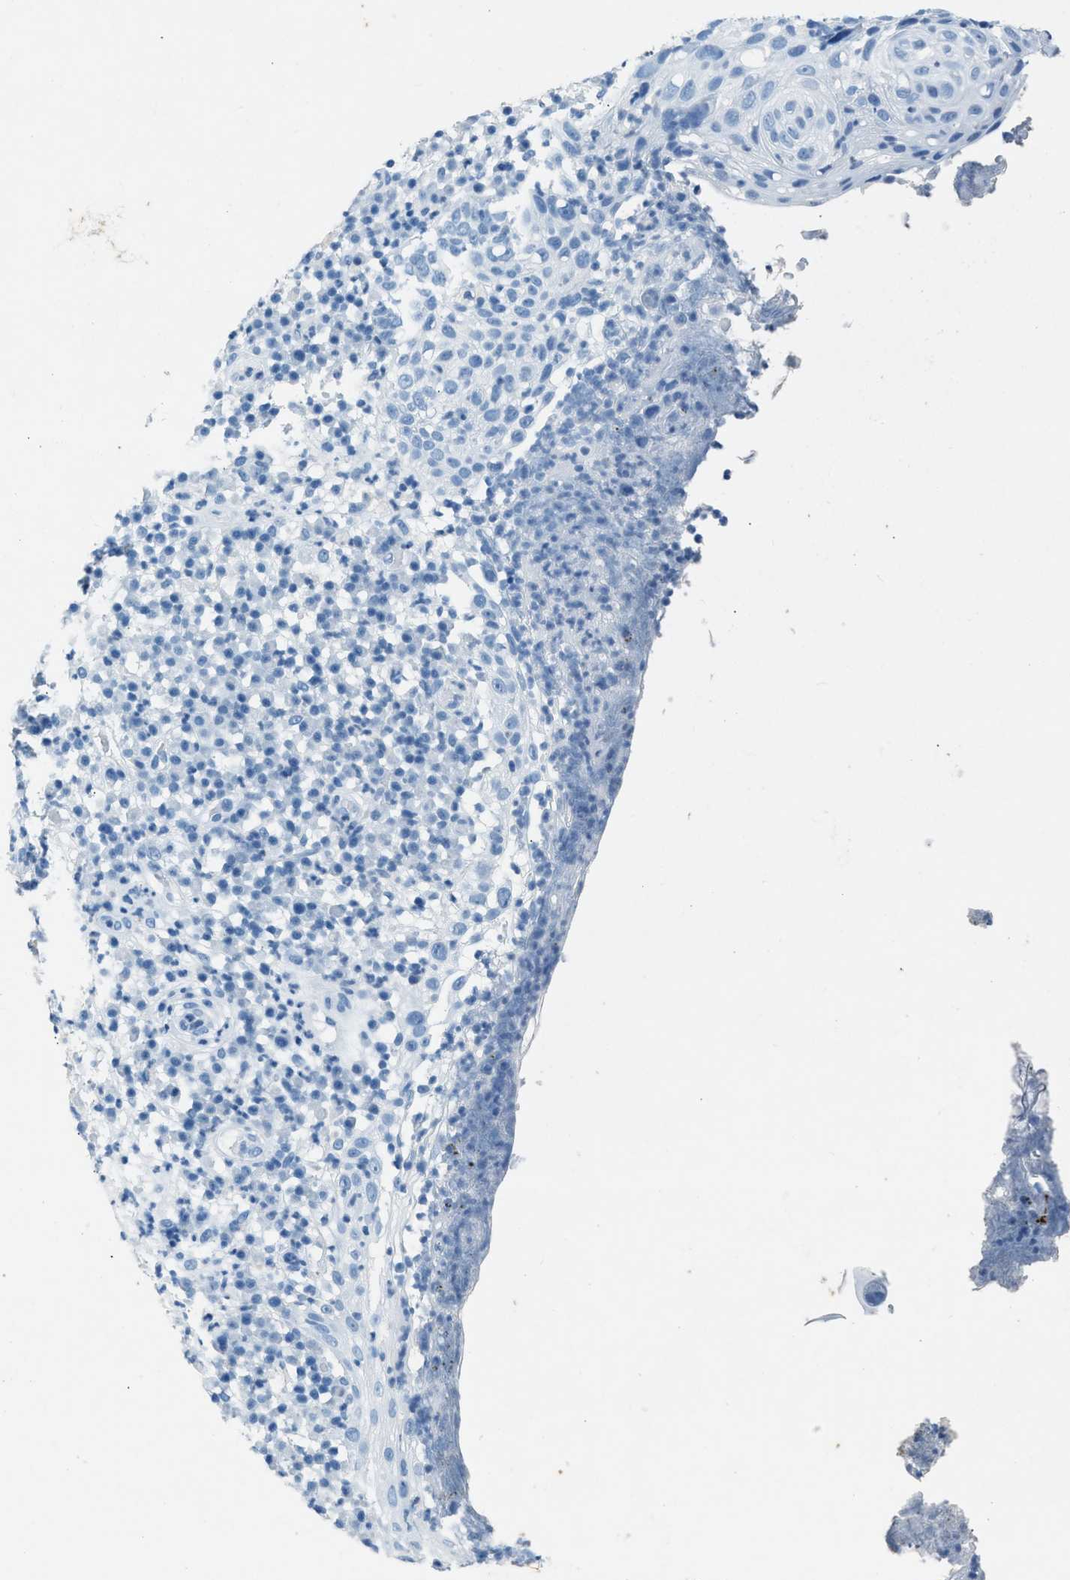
{"staining": {"intensity": "negative", "quantity": "none", "location": "none"}, "tissue": "skin cancer", "cell_type": "Tumor cells", "image_type": "cancer", "snomed": [{"axis": "morphology", "description": "Squamous cell carcinoma in situ, NOS"}, {"axis": "morphology", "description": "Squamous cell carcinoma, NOS"}, {"axis": "topography", "description": "Skin"}], "caption": "DAB immunohistochemical staining of skin cancer (squamous cell carcinoma in situ) shows no significant staining in tumor cells.", "gene": "HHATL", "patient": {"sex": "male", "age": 93}}